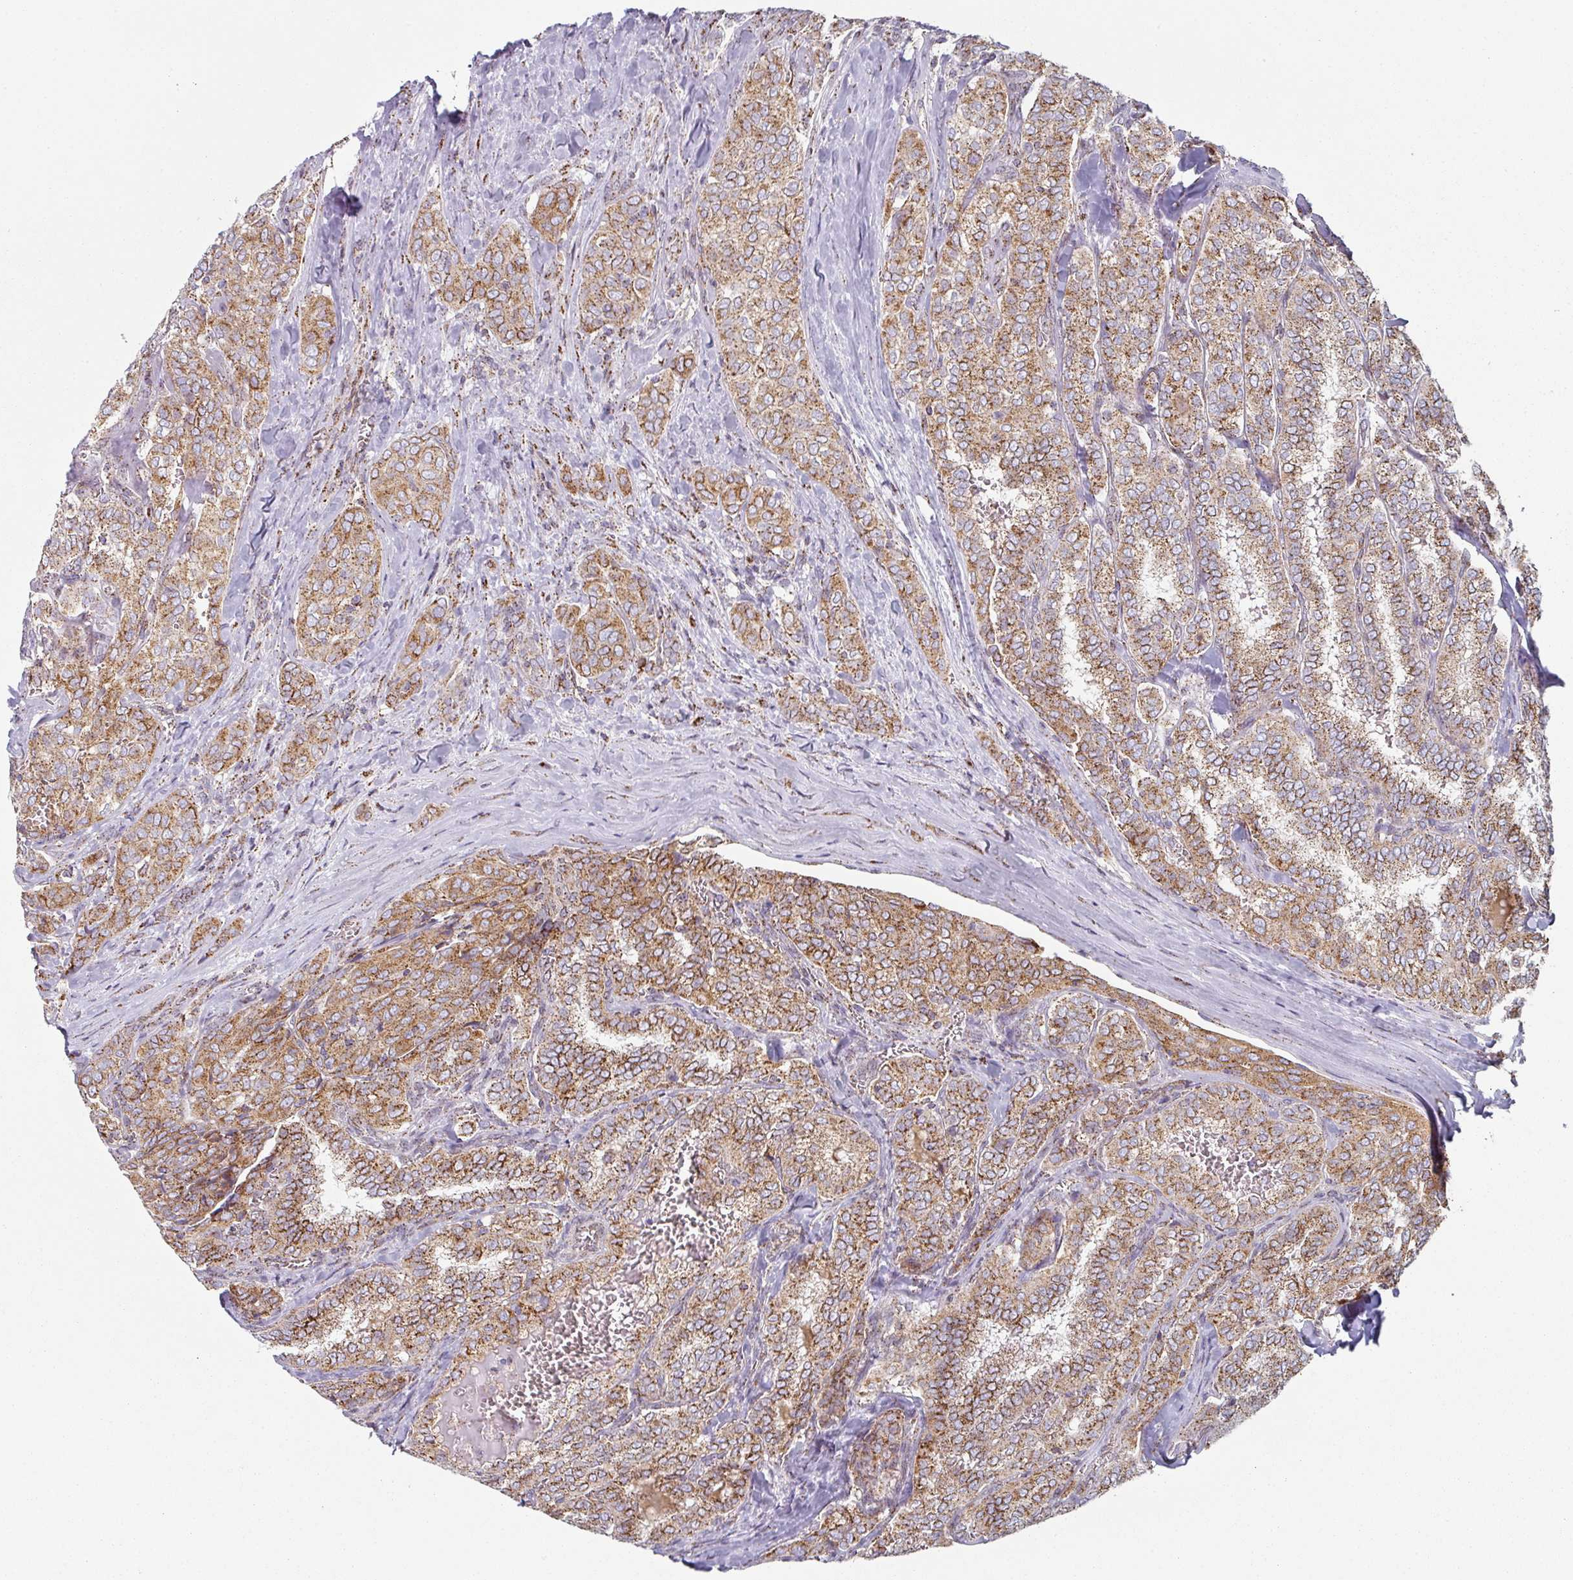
{"staining": {"intensity": "moderate", "quantity": ">75%", "location": "cytoplasmic/membranous"}, "tissue": "thyroid cancer", "cell_type": "Tumor cells", "image_type": "cancer", "snomed": [{"axis": "morphology", "description": "Papillary adenocarcinoma, NOS"}, {"axis": "topography", "description": "Thyroid gland"}], "caption": "A histopathology image showing moderate cytoplasmic/membranous positivity in approximately >75% of tumor cells in thyroid papillary adenocarcinoma, as visualized by brown immunohistochemical staining.", "gene": "CCDC85B", "patient": {"sex": "female", "age": 30}}